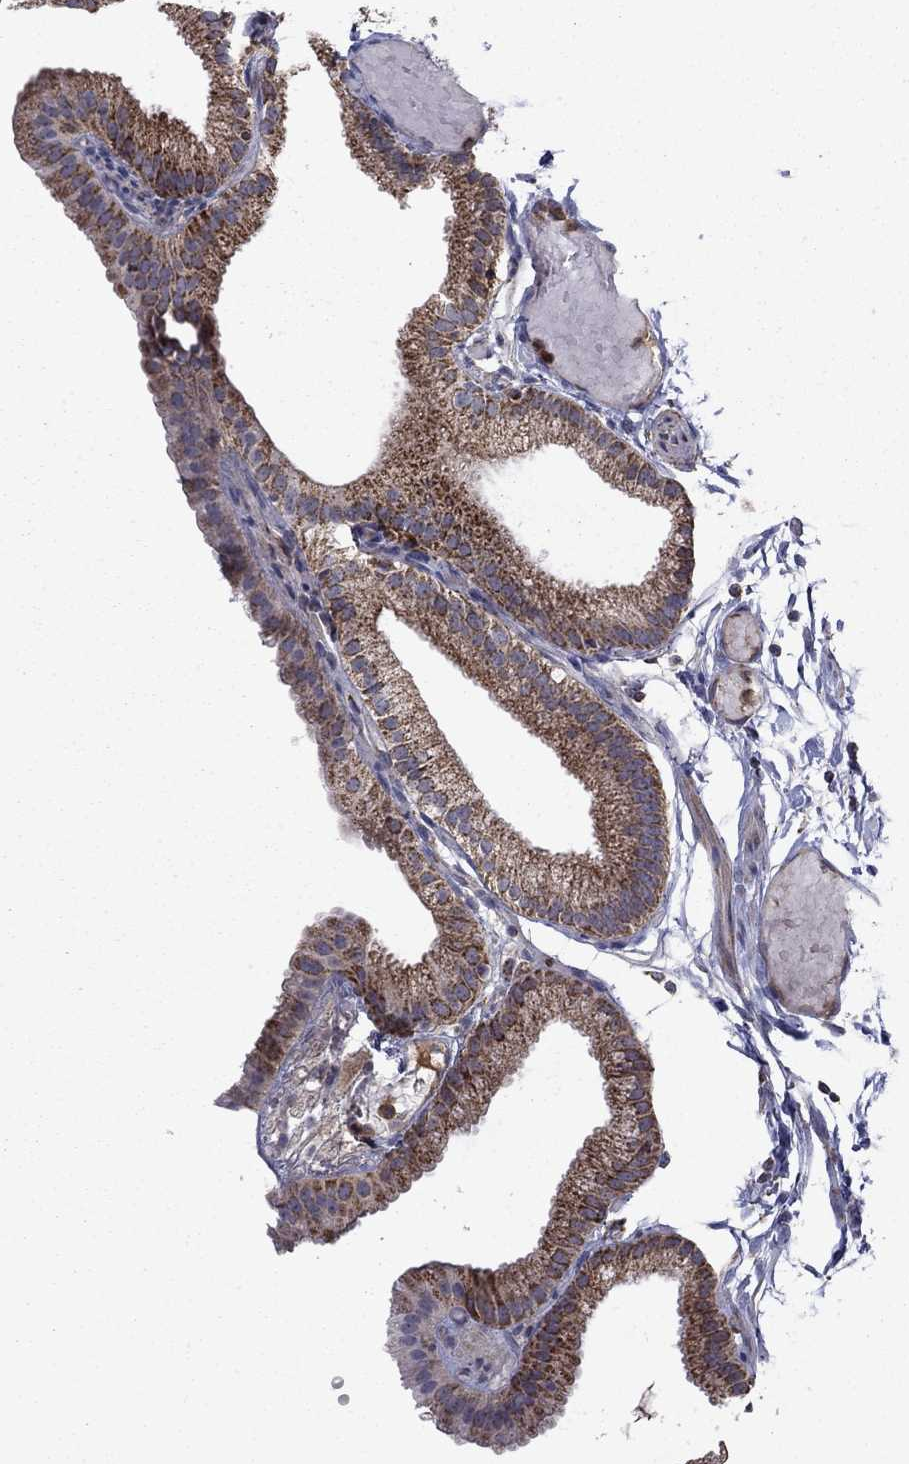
{"staining": {"intensity": "moderate", "quantity": ">75%", "location": "cytoplasmic/membranous"}, "tissue": "gallbladder", "cell_type": "Glandular cells", "image_type": "normal", "snomed": [{"axis": "morphology", "description": "Normal tissue, NOS"}, {"axis": "topography", "description": "Gallbladder"}], "caption": "The immunohistochemical stain shows moderate cytoplasmic/membranous expression in glandular cells of benign gallbladder. Immunohistochemistry stains the protein of interest in brown and the nuclei are stained blue.", "gene": "DOP1B", "patient": {"sex": "female", "age": 45}}